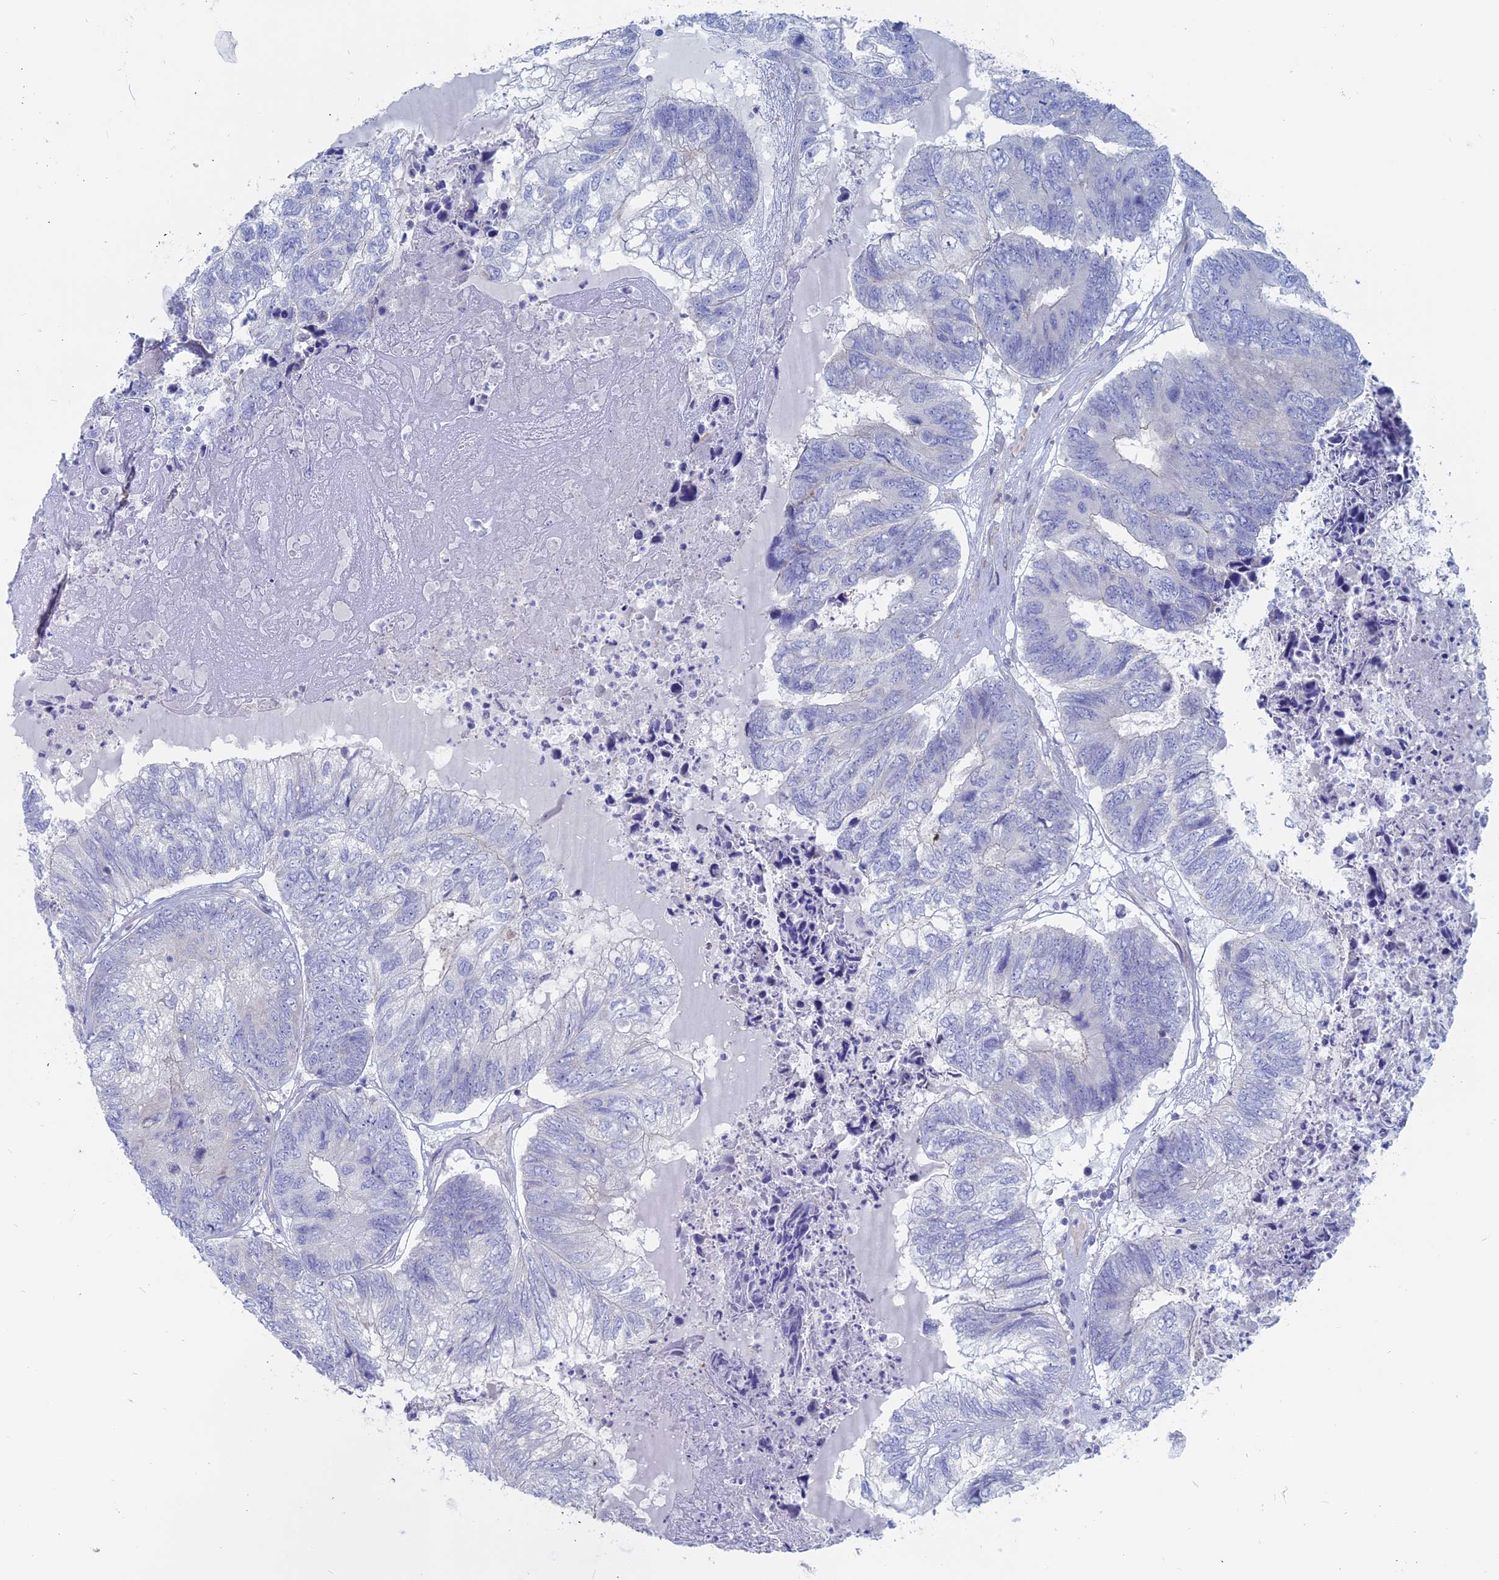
{"staining": {"intensity": "negative", "quantity": "none", "location": "none"}, "tissue": "colorectal cancer", "cell_type": "Tumor cells", "image_type": "cancer", "snomed": [{"axis": "morphology", "description": "Adenocarcinoma, NOS"}, {"axis": "topography", "description": "Colon"}], "caption": "The image reveals no staining of tumor cells in colorectal adenocarcinoma.", "gene": "TBC1D30", "patient": {"sex": "female", "age": 67}}